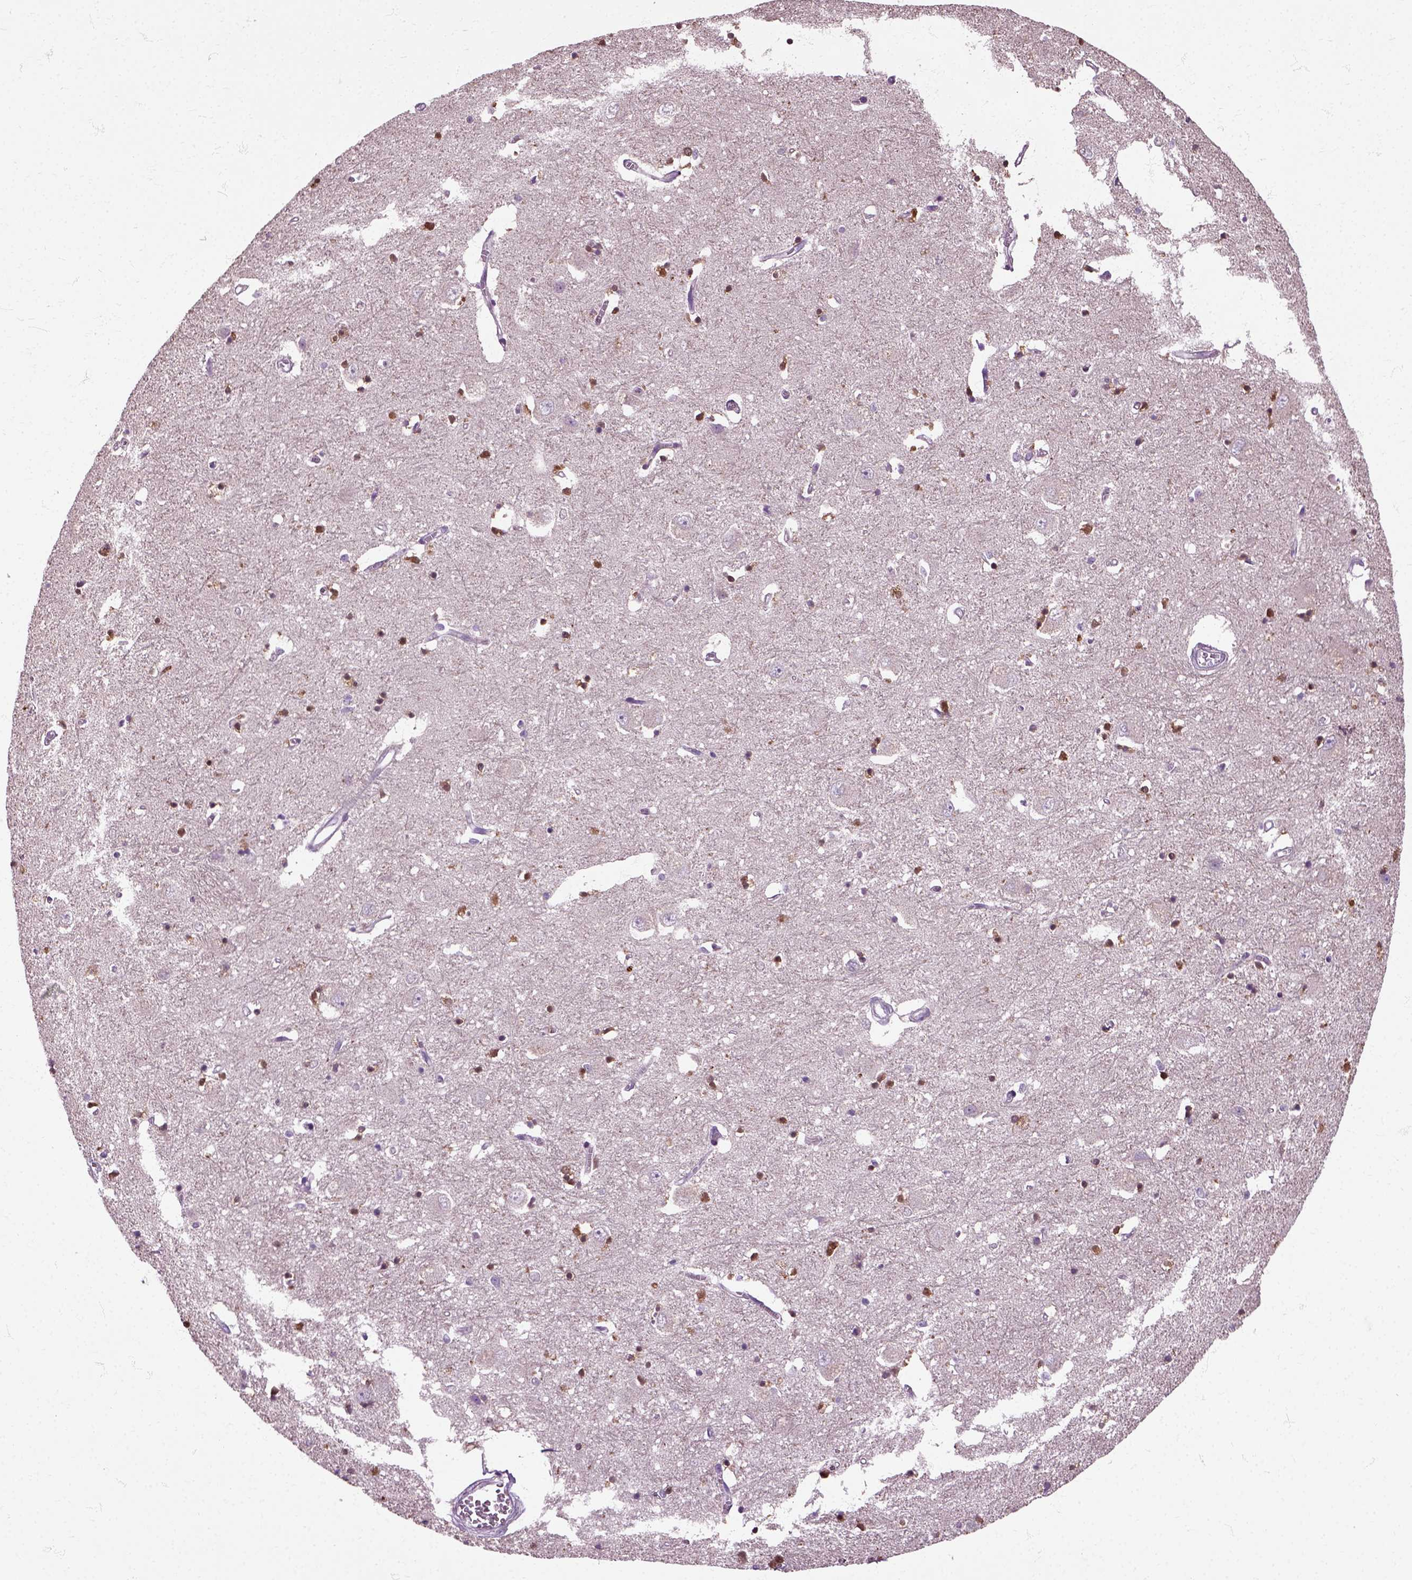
{"staining": {"intensity": "strong", "quantity": "25%-75%", "location": "nuclear"}, "tissue": "caudate", "cell_type": "Glial cells", "image_type": "normal", "snomed": [{"axis": "morphology", "description": "Normal tissue, NOS"}, {"axis": "topography", "description": "Lateral ventricle wall"}], "caption": "A brown stain highlights strong nuclear staining of a protein in glial cells of normal caudate. (Brightfield microscopy of DAB IHC at high magnification).", "gene": "HSPA2", "patient": {"sex": "male", "age": 54}}